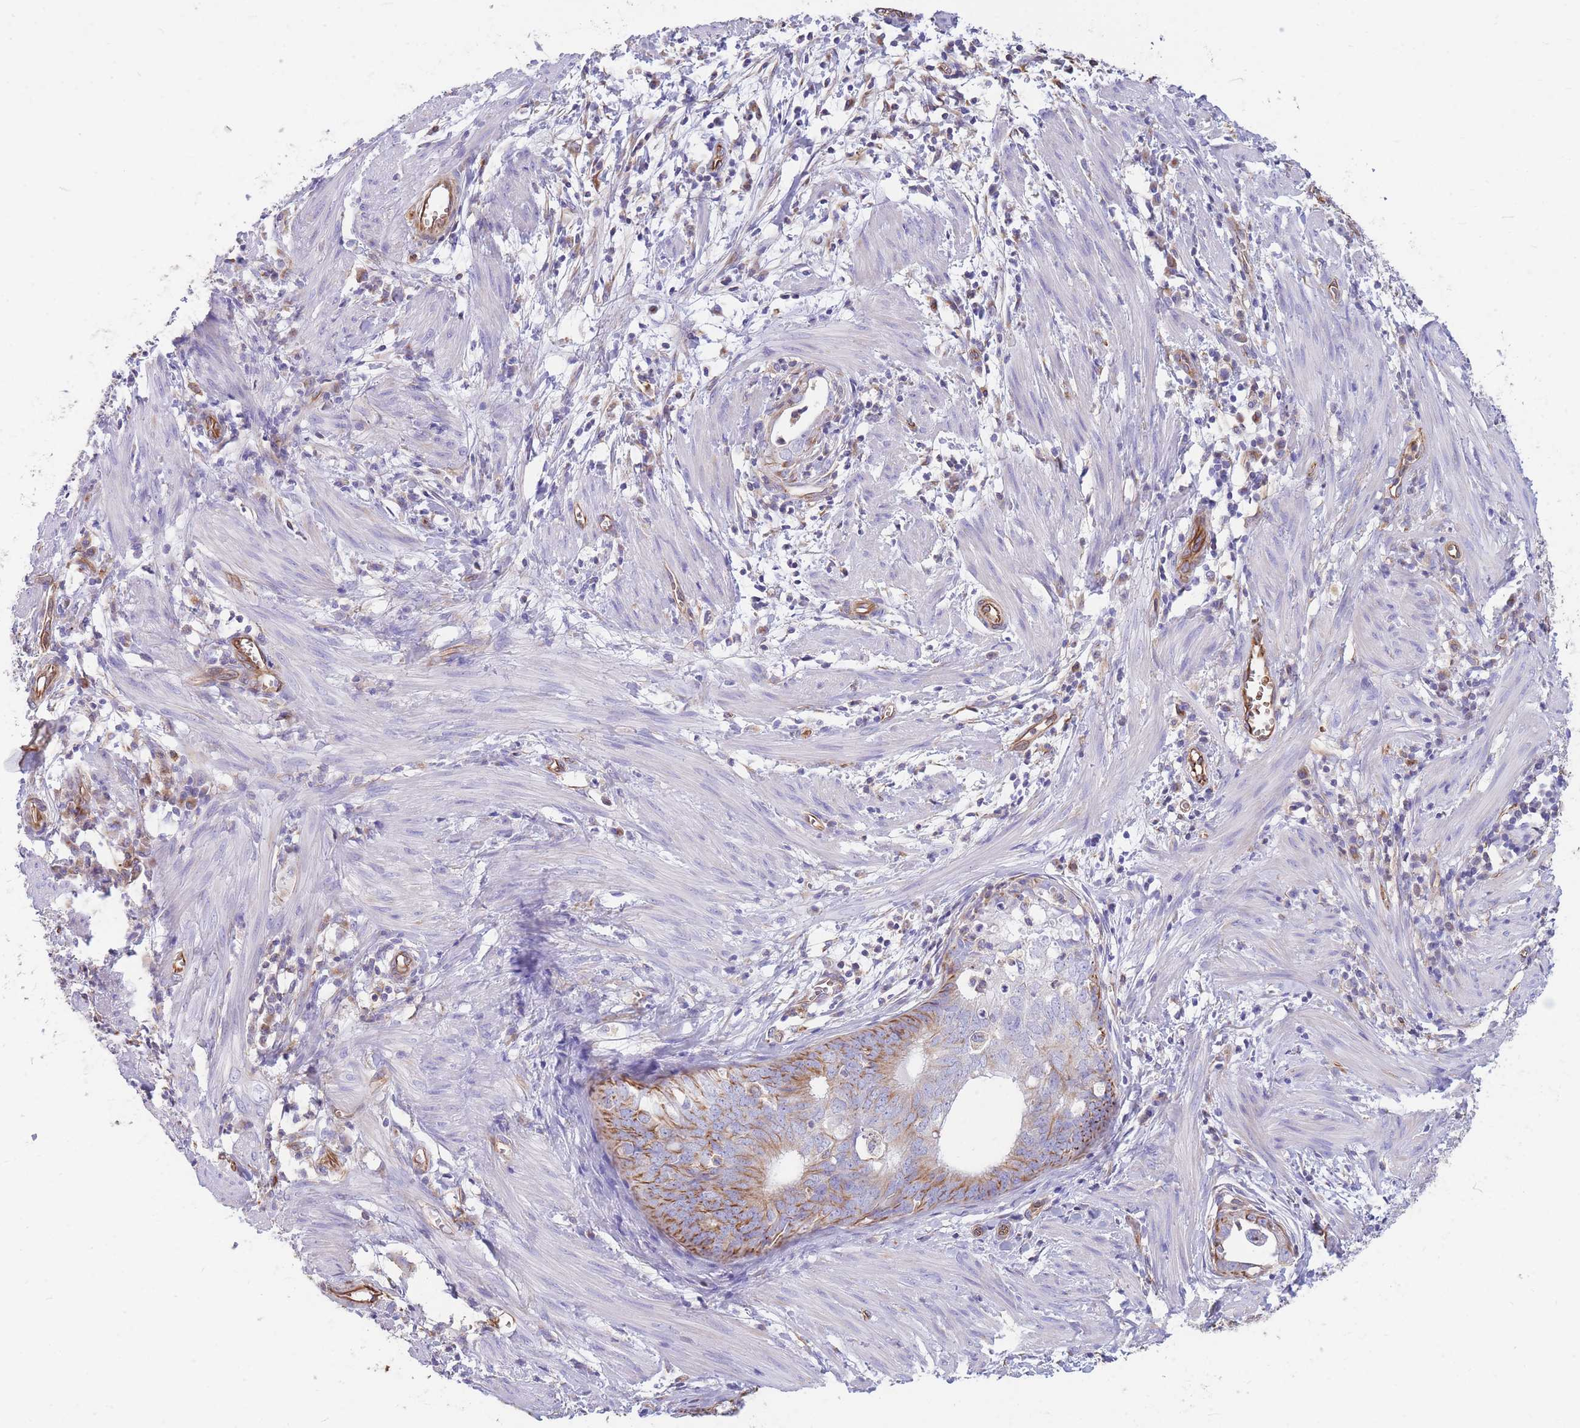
{"staining": {"intensity": "moderate", "quantity": "25%-75%", "location": "cytoplasmic/membranous"}, "tissue": "endometrial cancer", "cell_type": "Tumor cells", "image_type": "cancer", "snomed": [{"axis": "morphology", "description": "Adenocarcinoma, NOS"}, {"axis": "topography", "description": "Endometrium"}], "caption": "Protein staining of endometrial cancer (adenocarcinoma) tissue exhibits moderate cytoplasmic/membranous staining in about 25%-75% of tumor cells. (DAB IHC, brown staining for protein, blue staining for nuclei).", "gene": "ANKRD53", "patient": {"sex": "female", "age": 68}}